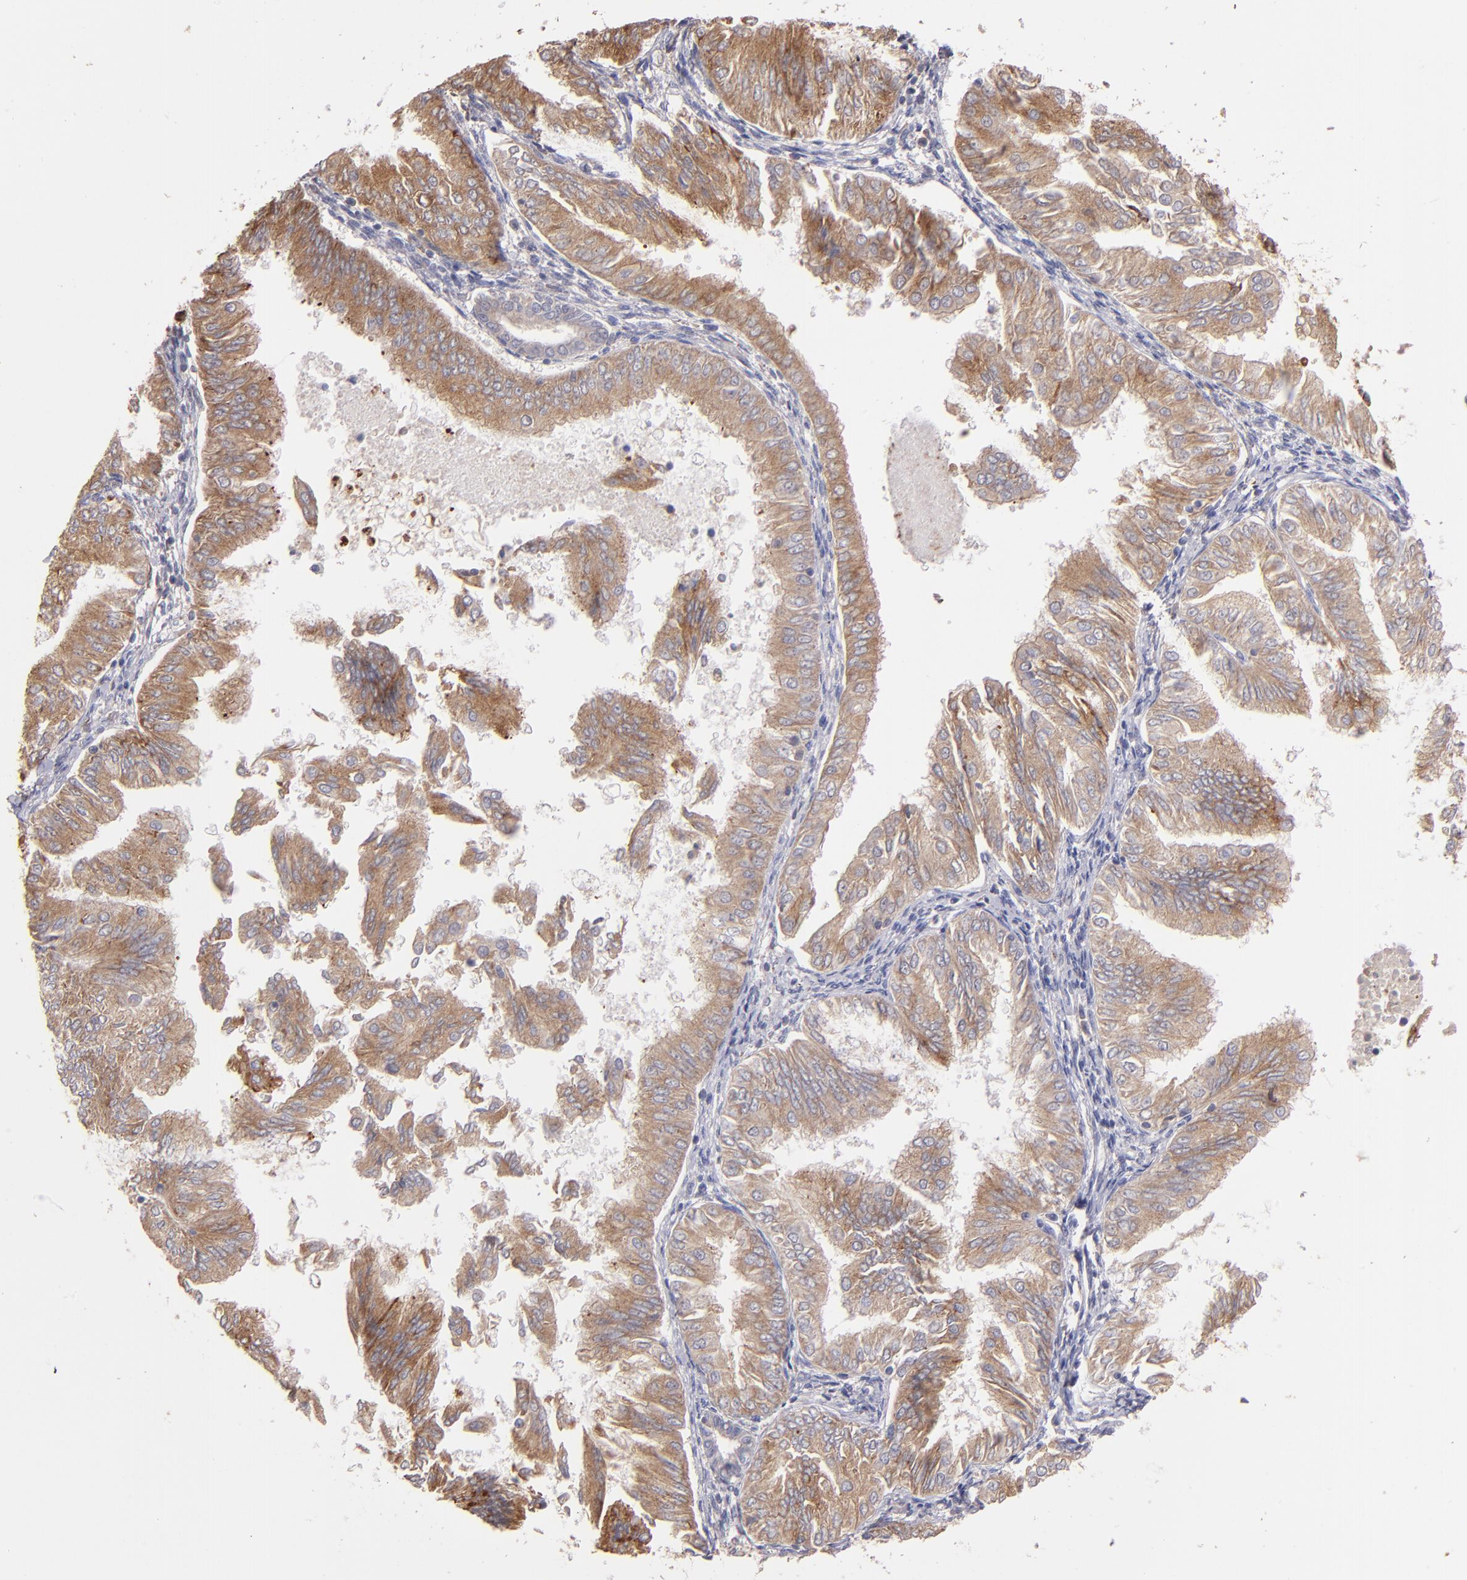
{"staining": {"intensity": "moderate", "quantity": ">75%", "location": "cytoplasmic/membranous"}, "tissue": "endometrial cancer", "cell_type": "Tumor cells", "image_type": "cancer", "snomed": [{"axis": "morphology", "description": "Adenocarcinoma, NOS"}, {"axis": "topography", "description": "Endometrium"}], "caption": "Protein analysis of endometrial cancer tissue demonstrates moderate cytoplasmic/membranous staining in about >75% of tumor cells.", "gene": "IFIH1", "patient": {"sex": "female", "age": 53}}